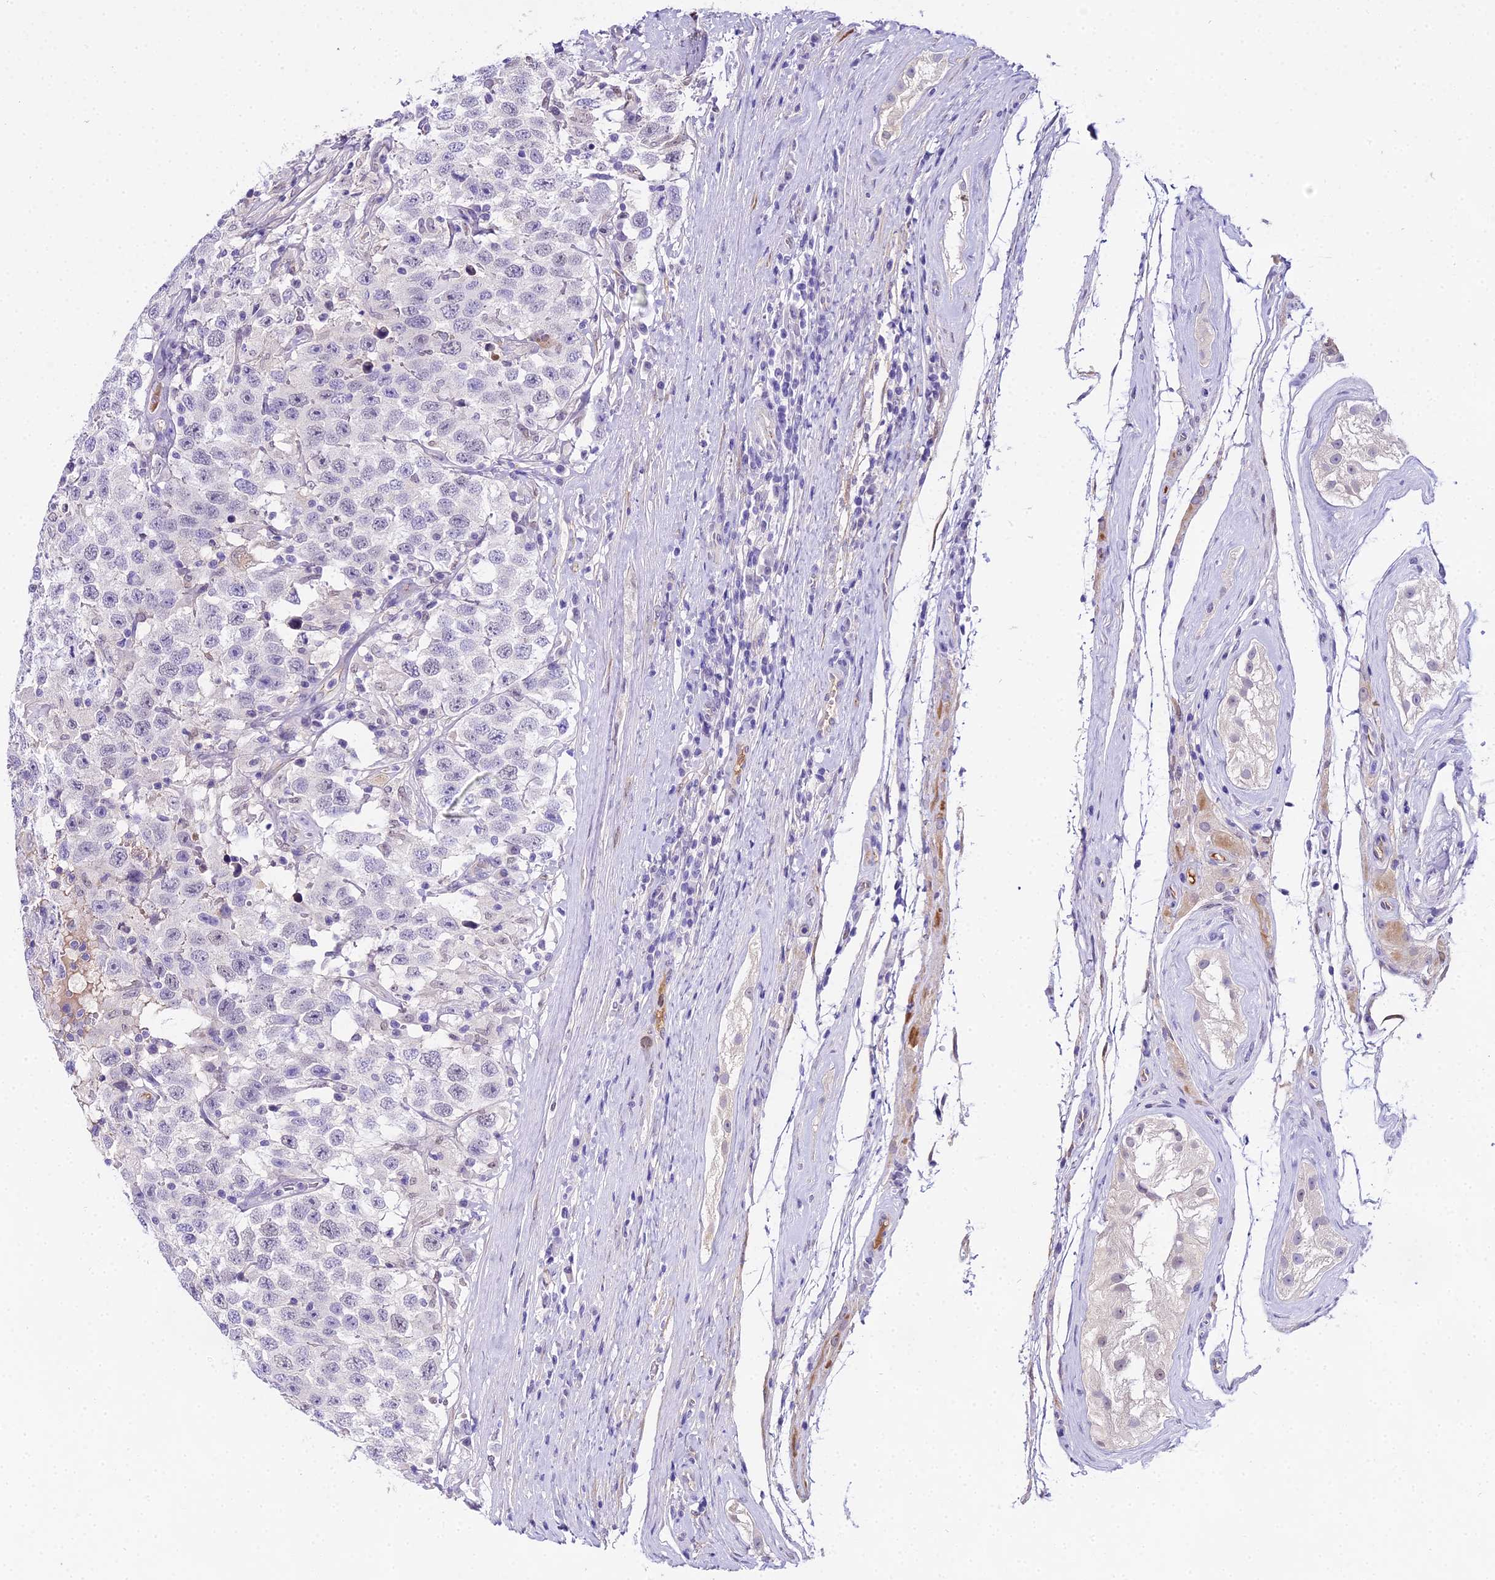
{"staining": {"intensity": "negative", "quantity": "none", "location": "none"}, "tissue": "testis cancer", "cell_type": "Tumor cells", "image_type": "cancer", "snomed": [{"axis": "morphology", "description": "Seminoma, NOS"}, {"axis": "topography", "description": "Testis"}], "caption": "Testis seminoma stained for a protein using immunohistochemistry (IHC) exhibits no staining tumor cells.", "gene": "MAT2A", "patient": {"sex": "male", "age": 41}}